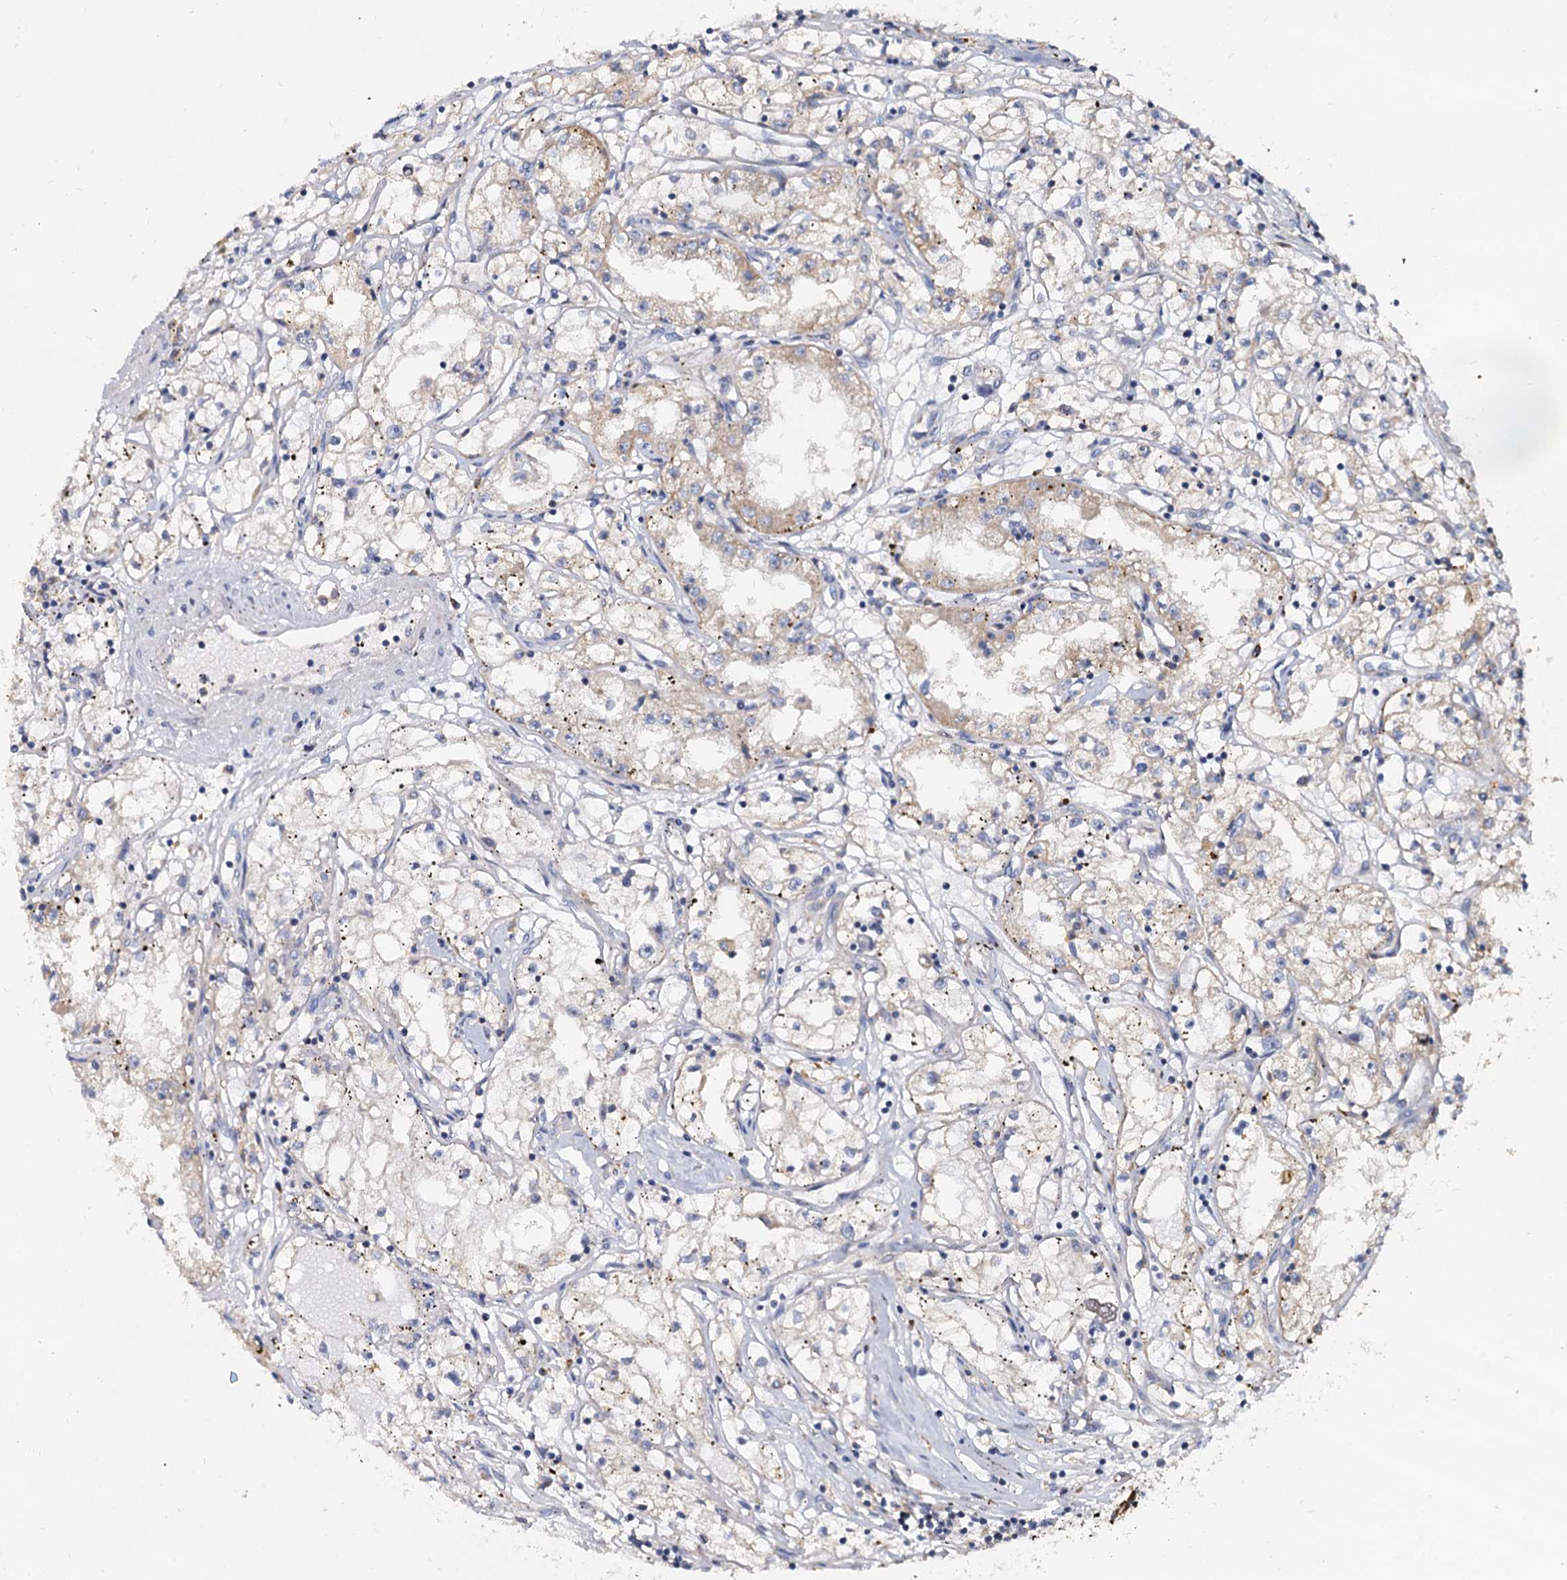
{"staining": {"intensity": "weak", "quantity": "<25%", "location": "cytoplasmic/membranous"}, "tissue": "renal cancer", "cell_type": "Tumor cells", "image_type": "cancer", "snomed": [{"axis": "morphology", "description": "Adenocarcinoma, NOS"}, {"axis": "topography", "description": "Kidney"}], "caption": "This photomicrograph is of renal cancer (adenocarcinoma) stained with immunohistochemistry to label a protein in brown with the nuclei are counter-stained blue. There is no positivity in tumor cells.", "gene": "WWC3", "patient": {"sex": "male", "age": 56}}